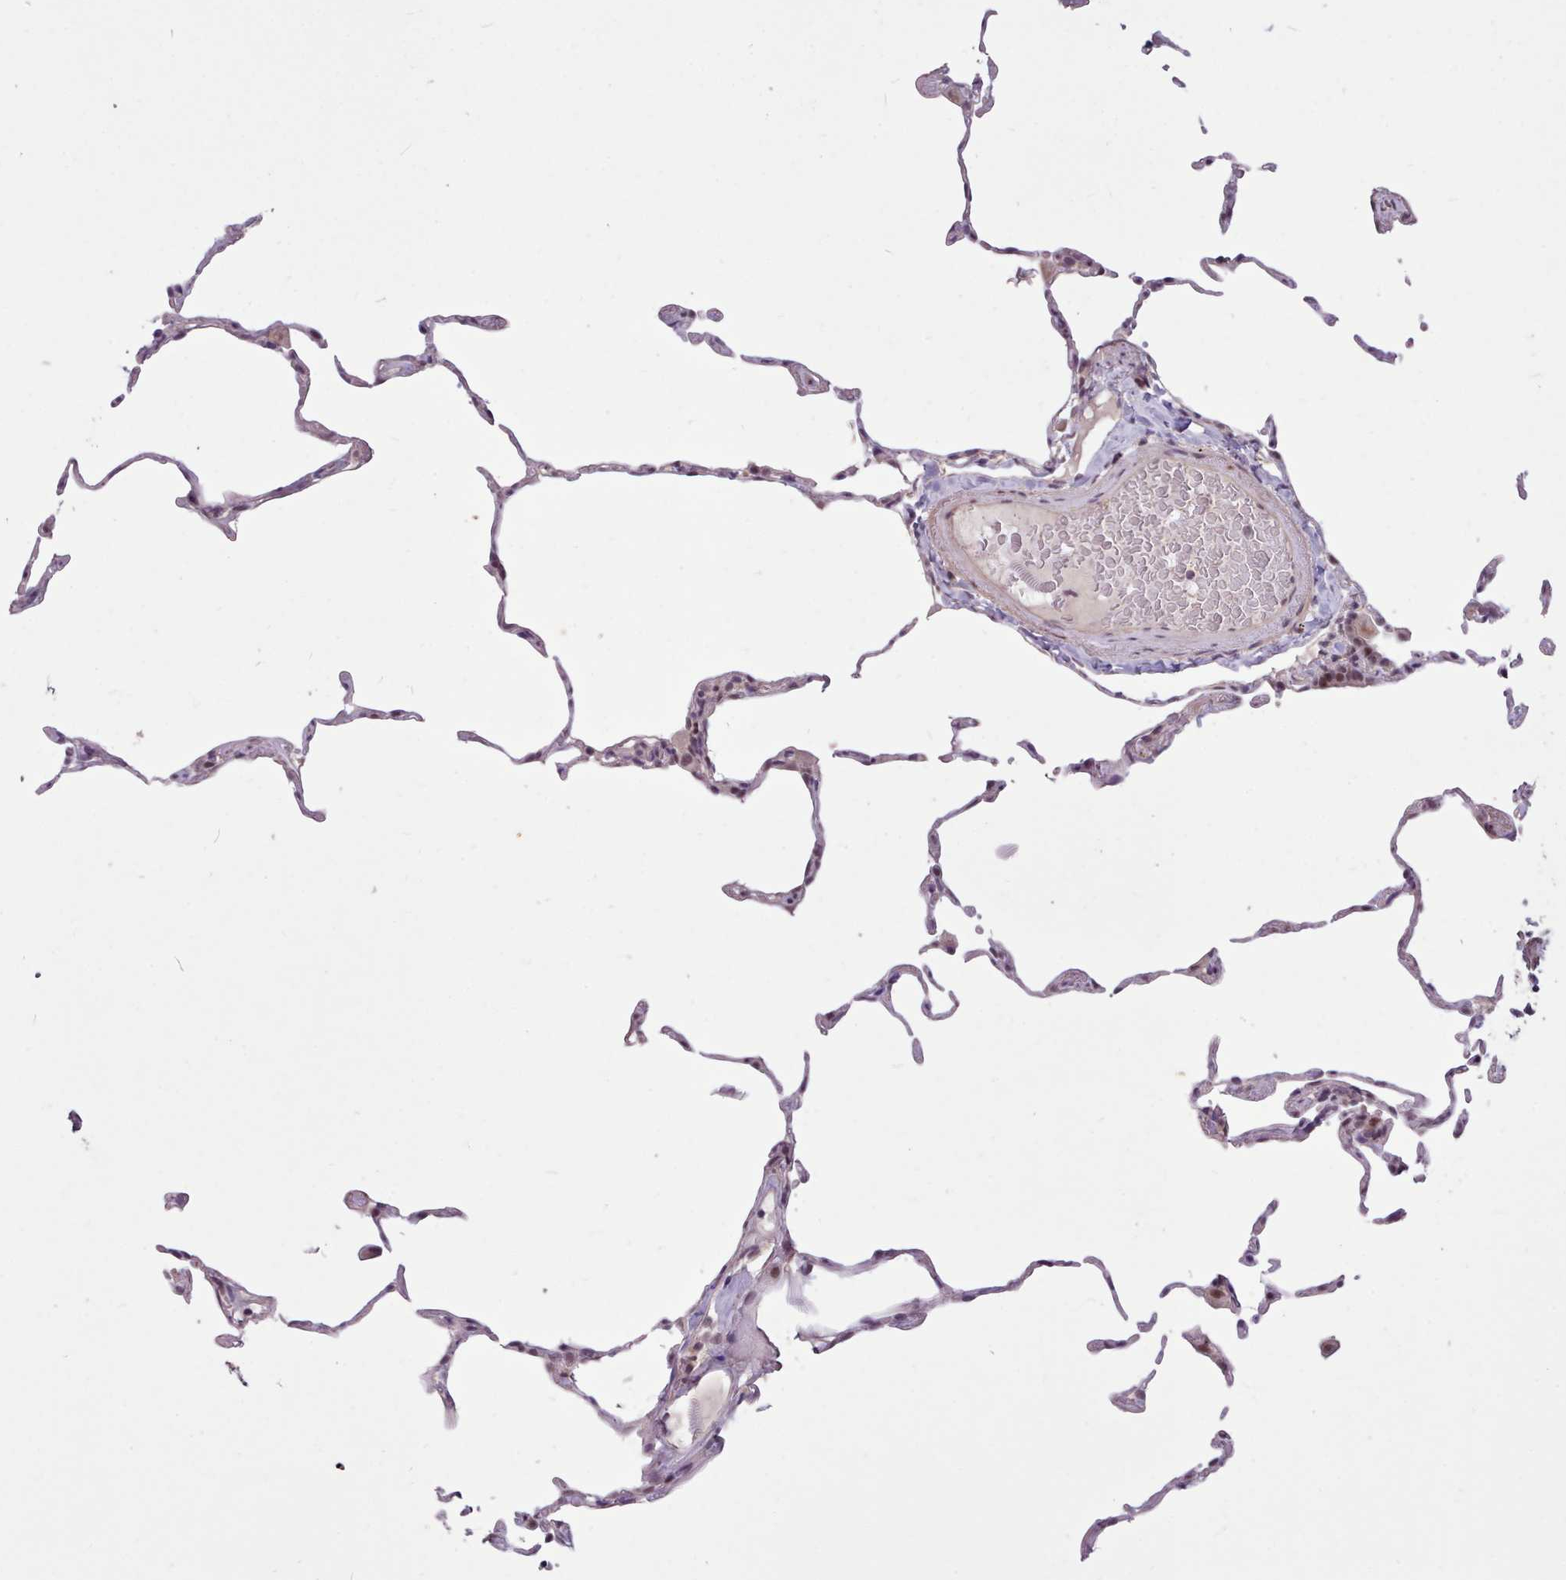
{"staining": {"intensity": "weak", "quantity": "25%-75%", "location": "nuclear"}, "tissue": "lung", "cell_type": "Alveolar cells", "image_type": "normal", "snomed": [{"axis": "morphology", "description": "Normal tissue, NOS"}, {"axis": "topography", "description": "Lung"}], "caption": "This micrograph demonstrates normal lung stained with IHC to label a protein in brown. The nuclear of alveolar cells show weak positivity for the protein. Nuclei are counter-stained blue.", "gene": "ZNF607", "patient": {"sex": "female", "age": 57}}